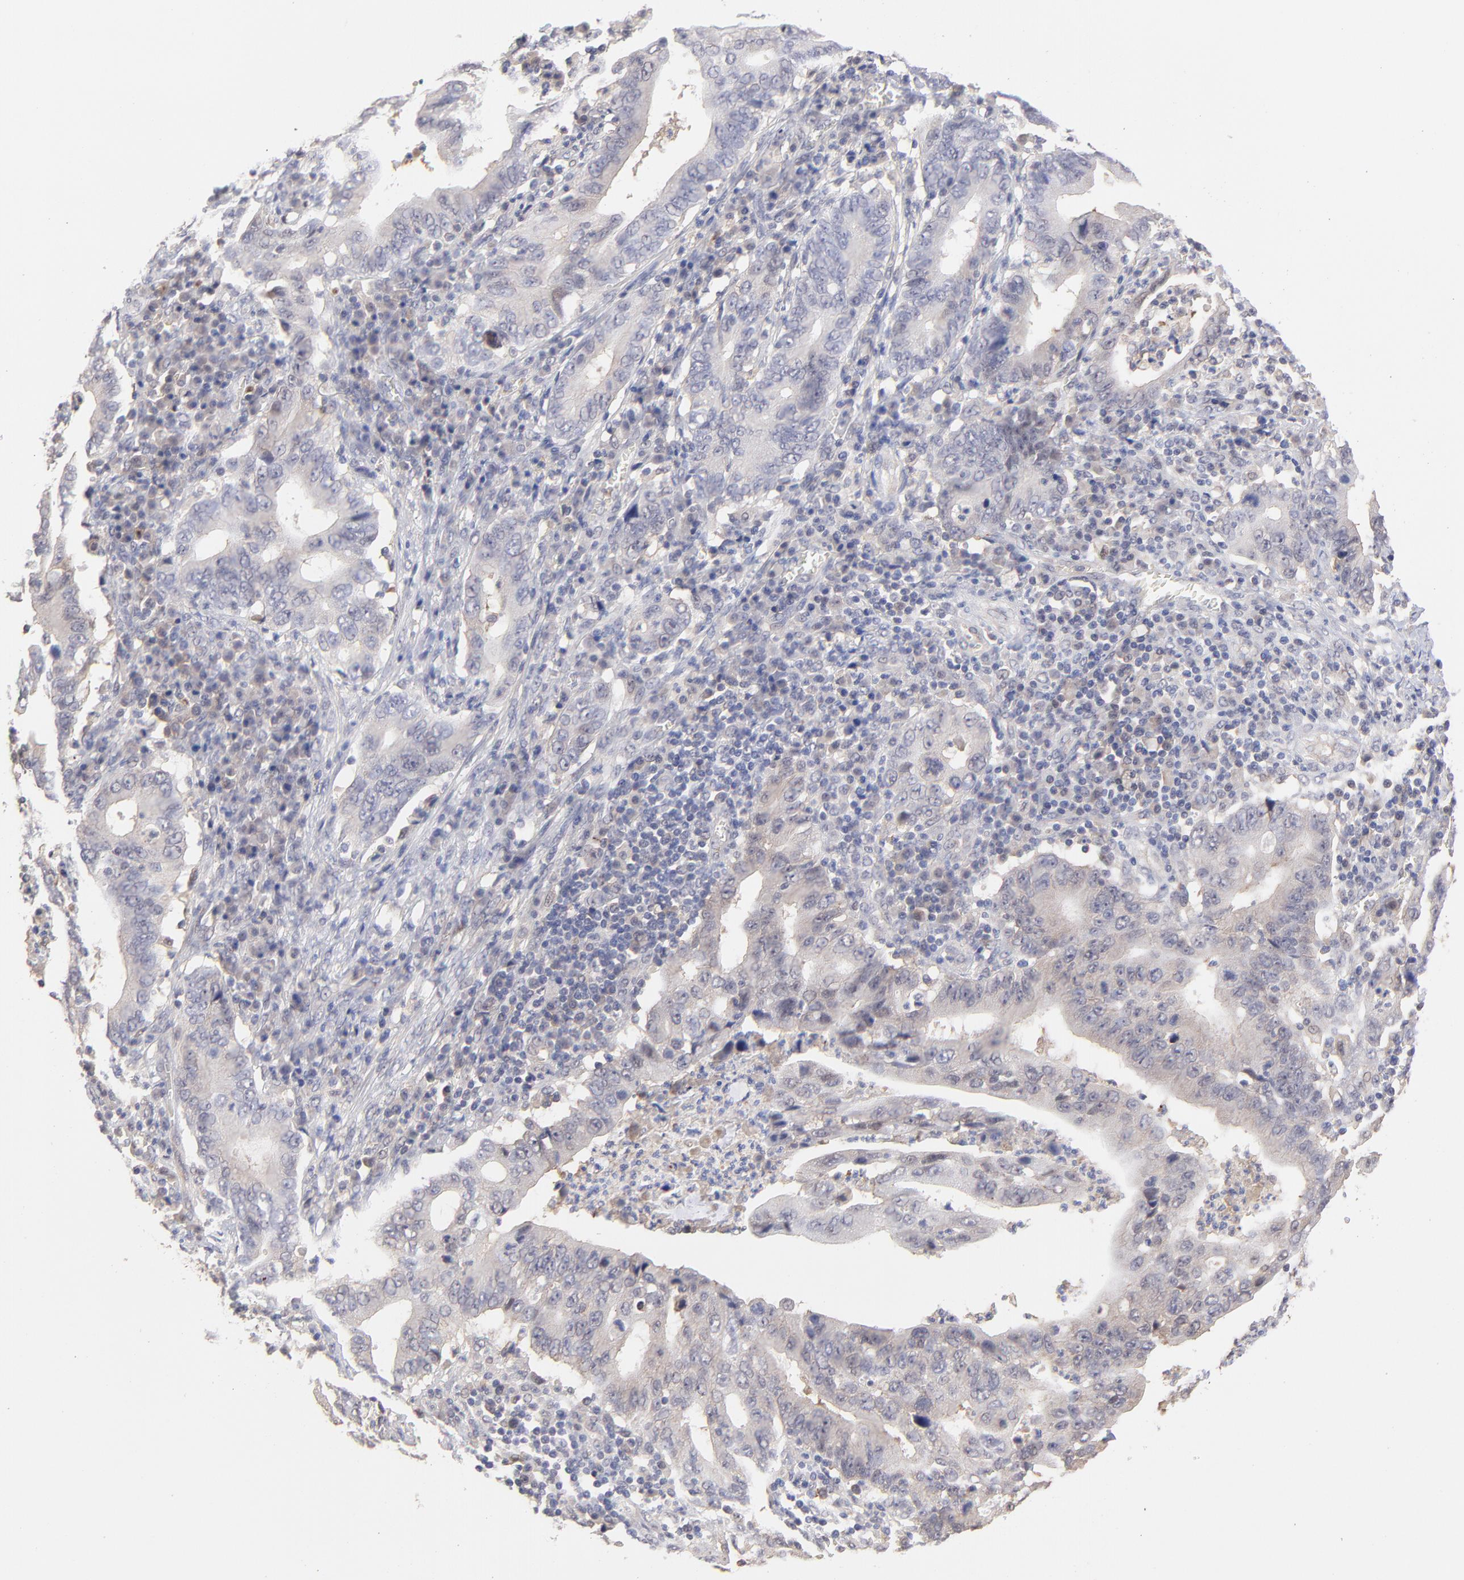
{"staining": {"intensity": "weak", "quantity": ">75%", "location": "cytoplasmic/membranous"}, "tissue": "stomach cancer", "cell_type": "Tumor cells", "image_type": "cancer", "snomed": [{"axis": "morphology", "description": "Adenocarcinoma, NOS"}, {"axis": "topography", "description": "Stomach, upper"}], "caption": "IHC (DAB) staining of human stomach cancer exhibits weak cytoplasmic/membranous protein staining in about >75% of tumor cells.", "gene": "PSMD14", "patient": {"sex": "male", "age": 63}}